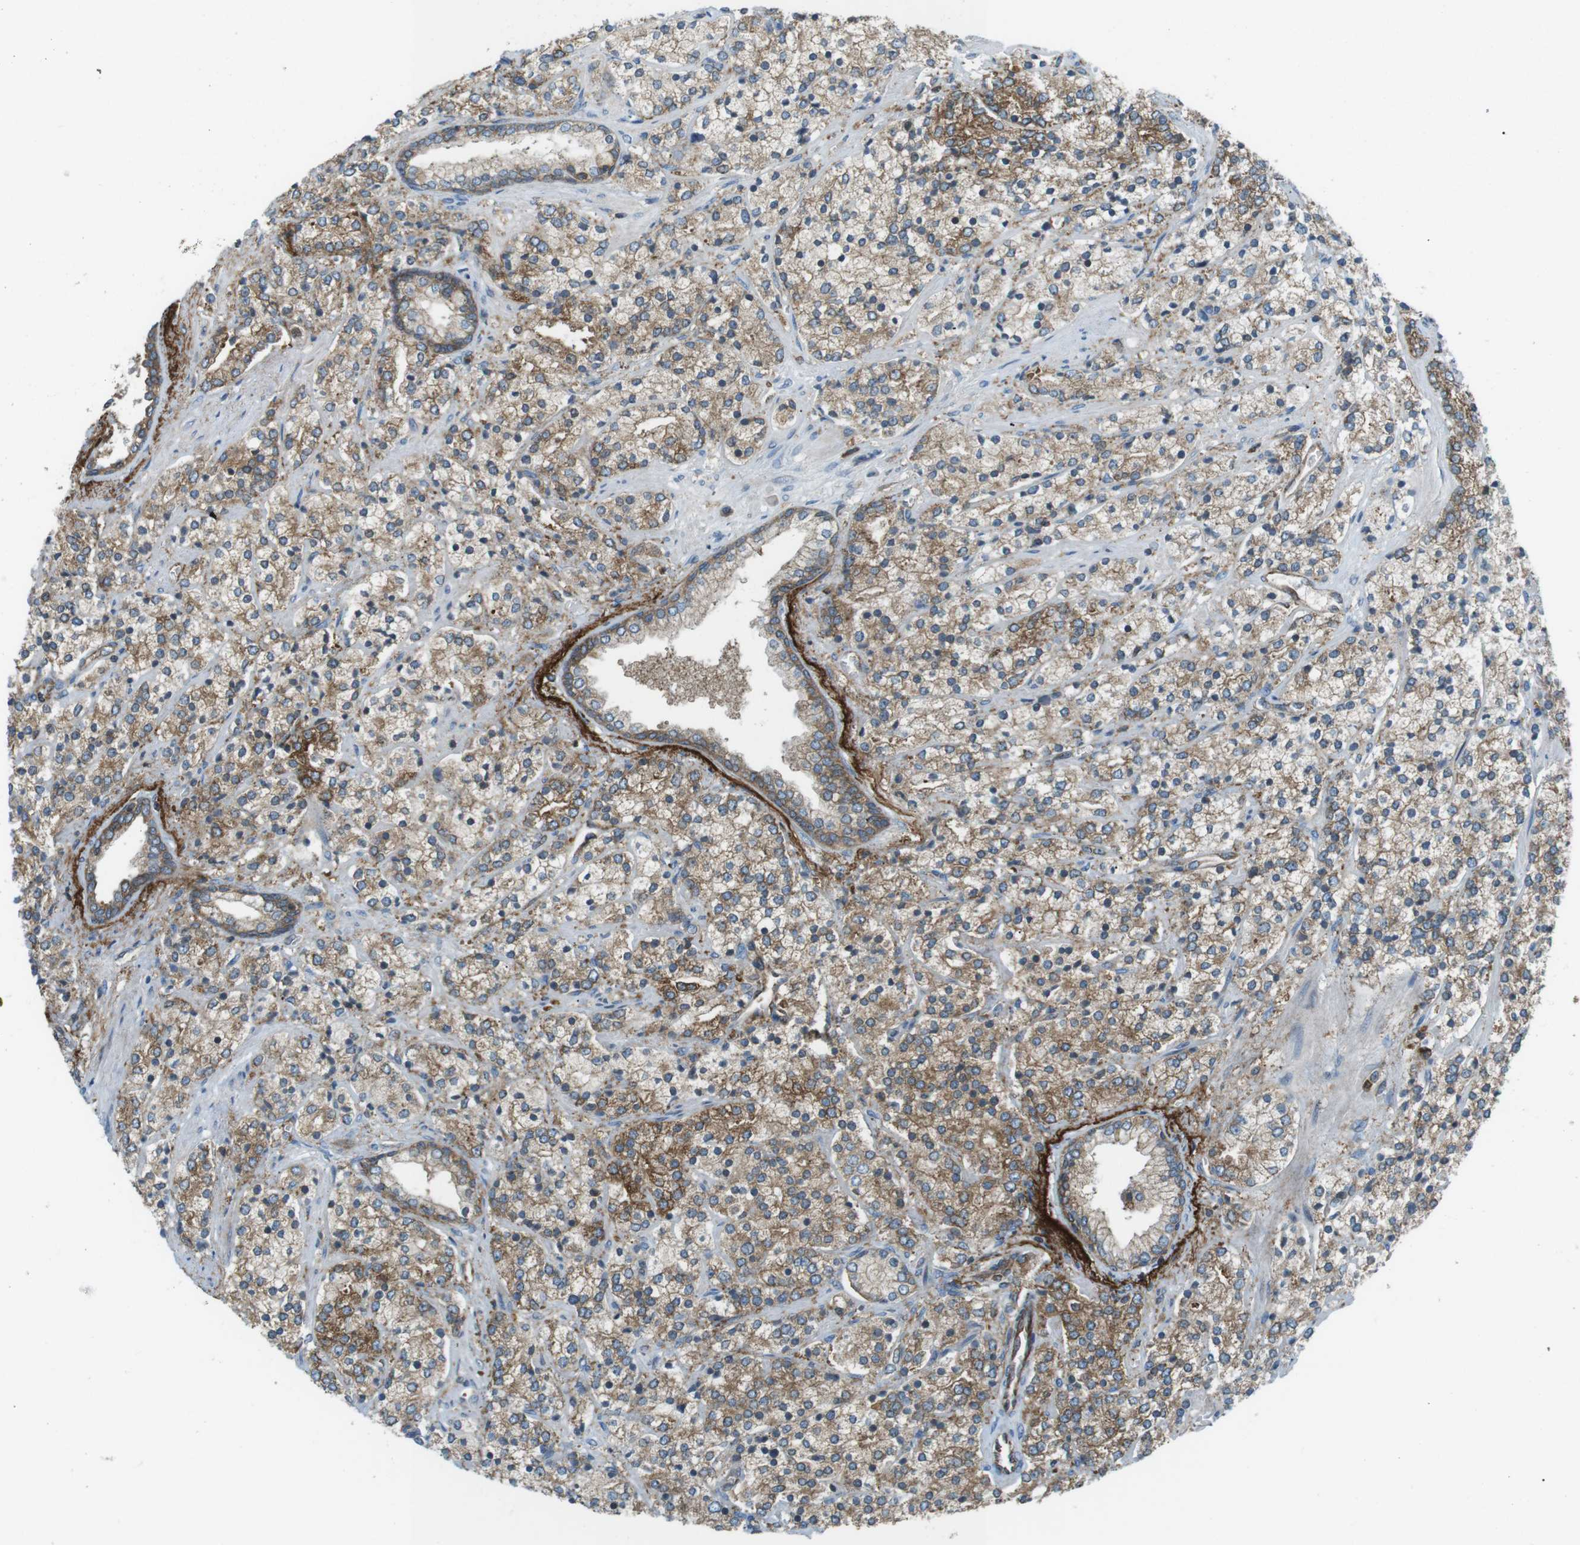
{"staining": {"intensity": "moderate", "quantity": ">75%", "location": "cytoplasmic/membranous"}, "tissue": "prostate cancer", "cell_type": "Tumor cells", "image_type": "cancer", "snomed": [{"axis": "morphology", "description": "Adenocarcinoma, High grade"}, {"axis": "topography", "description": "Prostate"}], "caption": "Brown immunohistochemical staining in human prostate cancer (high-grade adenocarcinoma) demonstrates moderate cytoplasmic/membranous expression in about >75% of tumor cells.", "gene": "FLII", "patient": {"sex": "male", "age": 71}}